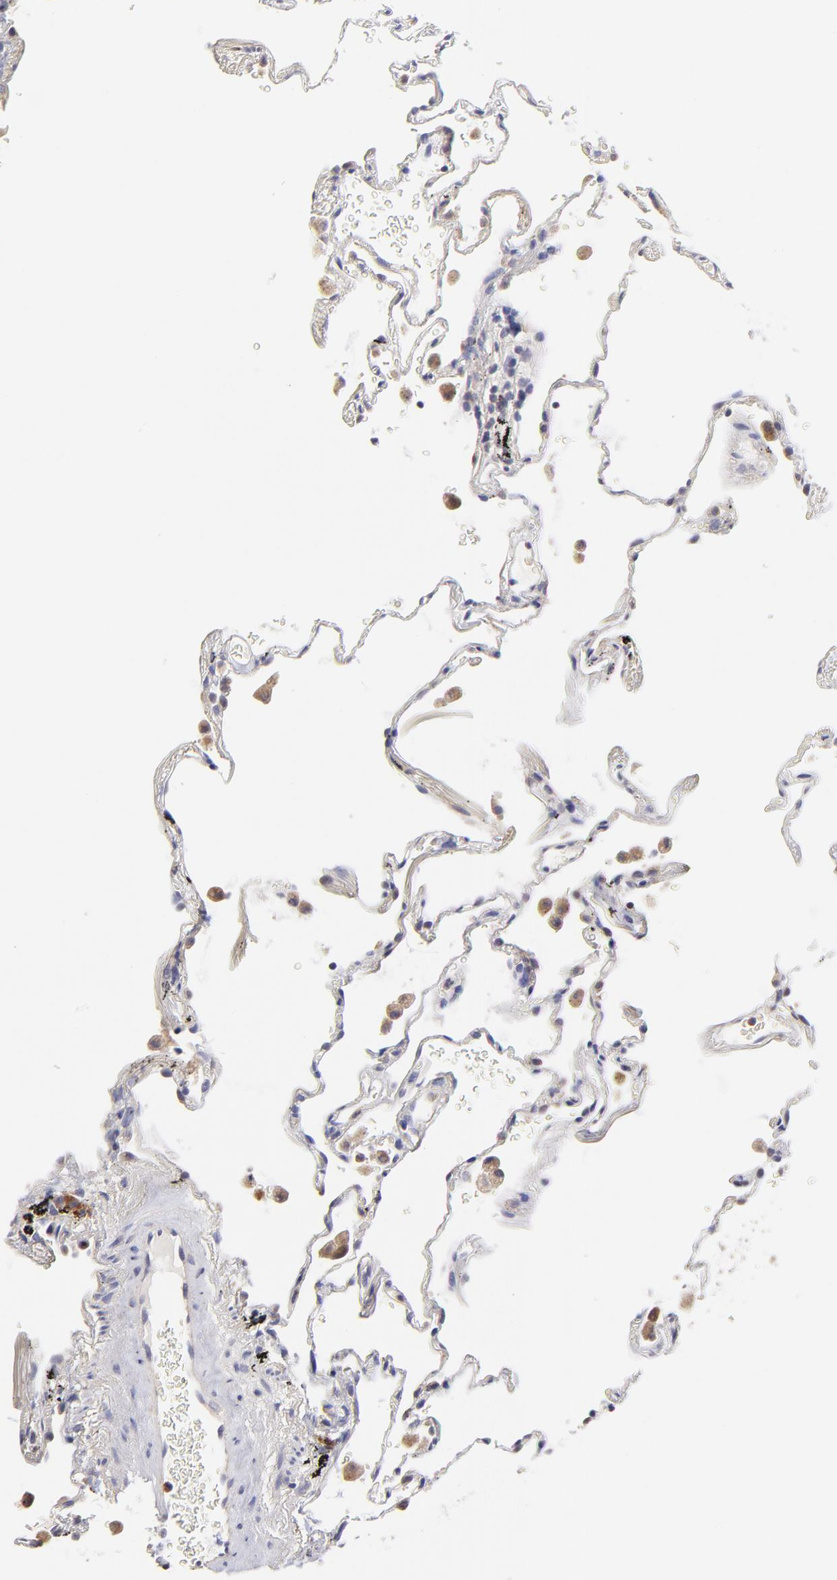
{"staining": {"intensity": "negative", "quantity": "none", "location": "none"}, "tissue": "lung", "cell_type": "Alveolar cells", "image_type": "normal", "snomed": [{"axis": "morphology", "description": "Normal tissue, NOS"}, {"axis": "morphology", "description": "Inflammation, NOS"}, {"axis": "topography", "description": "Lung"}], "caption": "Immunohistochemical staining of normal lung exhibits no significant staining in alveolar cells.", "gene": "GCSAM", "patient": {"sex": "male", "age": 69}}